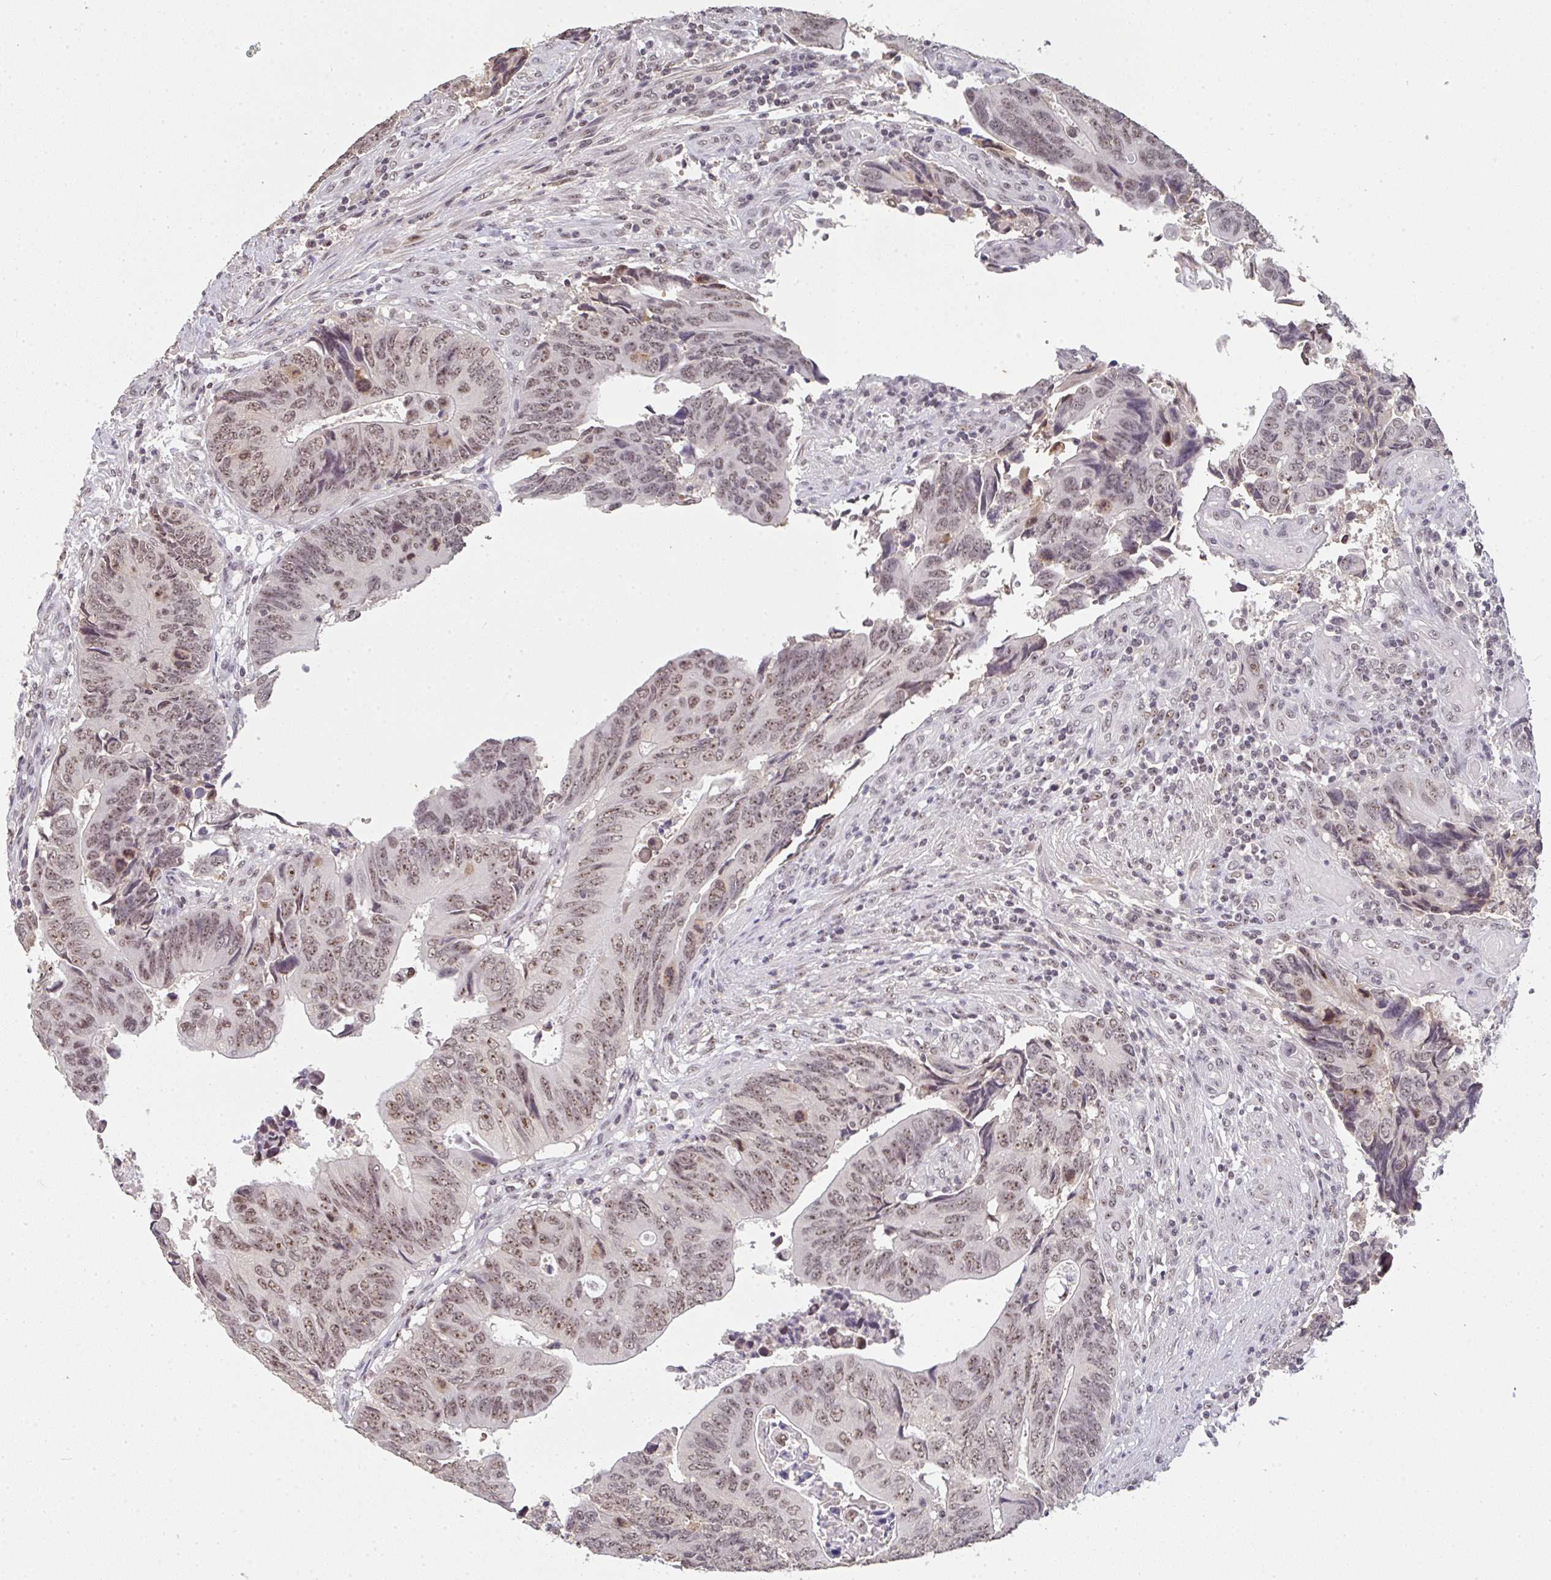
{"staining": {"intensity": "moderate", "quantity": ">75%", "location": "nuclear"}, "tissue": "colorectal cancer", "cell_type": "Tumor cells", "image_type": "cancer", "snomed": [{"axis": "morphology", "description": "Adenocarcinoma, NOS"}, {"axis": "topography", "description": "Colon"}], "caption": "Immunohistochemical staining of human colorectal cancer (adenocarcinoma) reveals medium levels of moderate nuclear staining in approximately >75% of tumor cells. Nuclei are stained in blue.", "gene": "DKC1", "patient": {"sex": "male", "age": 87}}